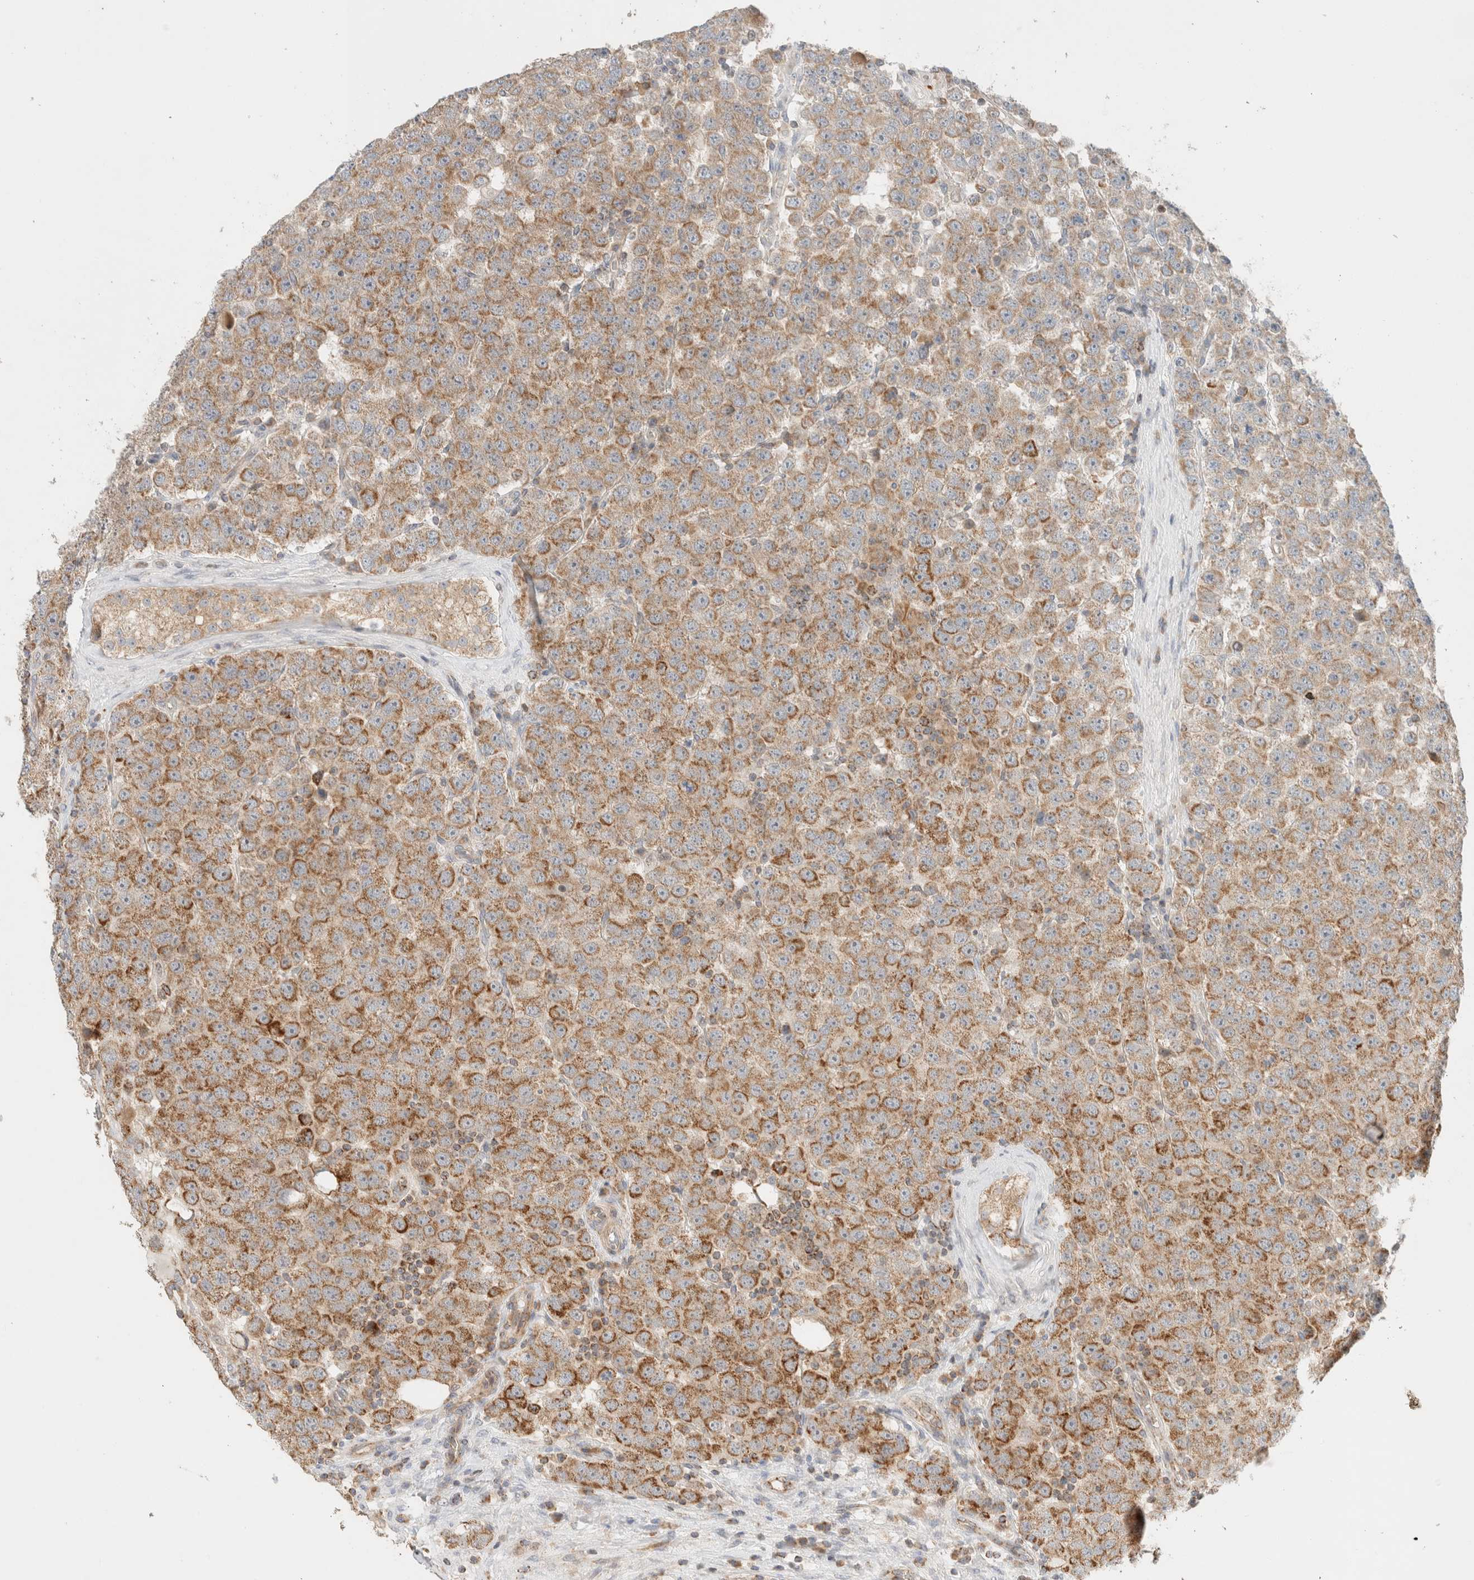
{"staining": {"intensity": "strong", "quantity": "25%-75%", "location": "cytoplasmic/membranous"}, "tissue": "testis cancer", "cell_type": "Tumor cells", "image_type": "cancer", "snomed": [{"axis": "morphology", "description": "Seminoma, NOS"}, {"axis": "topography", "description": "Testis"}], "caption": "DAB (3,3'-diaminobenzidine) immunohistochemical staining of testis cancer shows strong cytoplasmic/membranous protein staining in approximately 25%-75% of tumor cells.", "gene": "MRM3", "patient": {"sex": "male", "age": 28}}